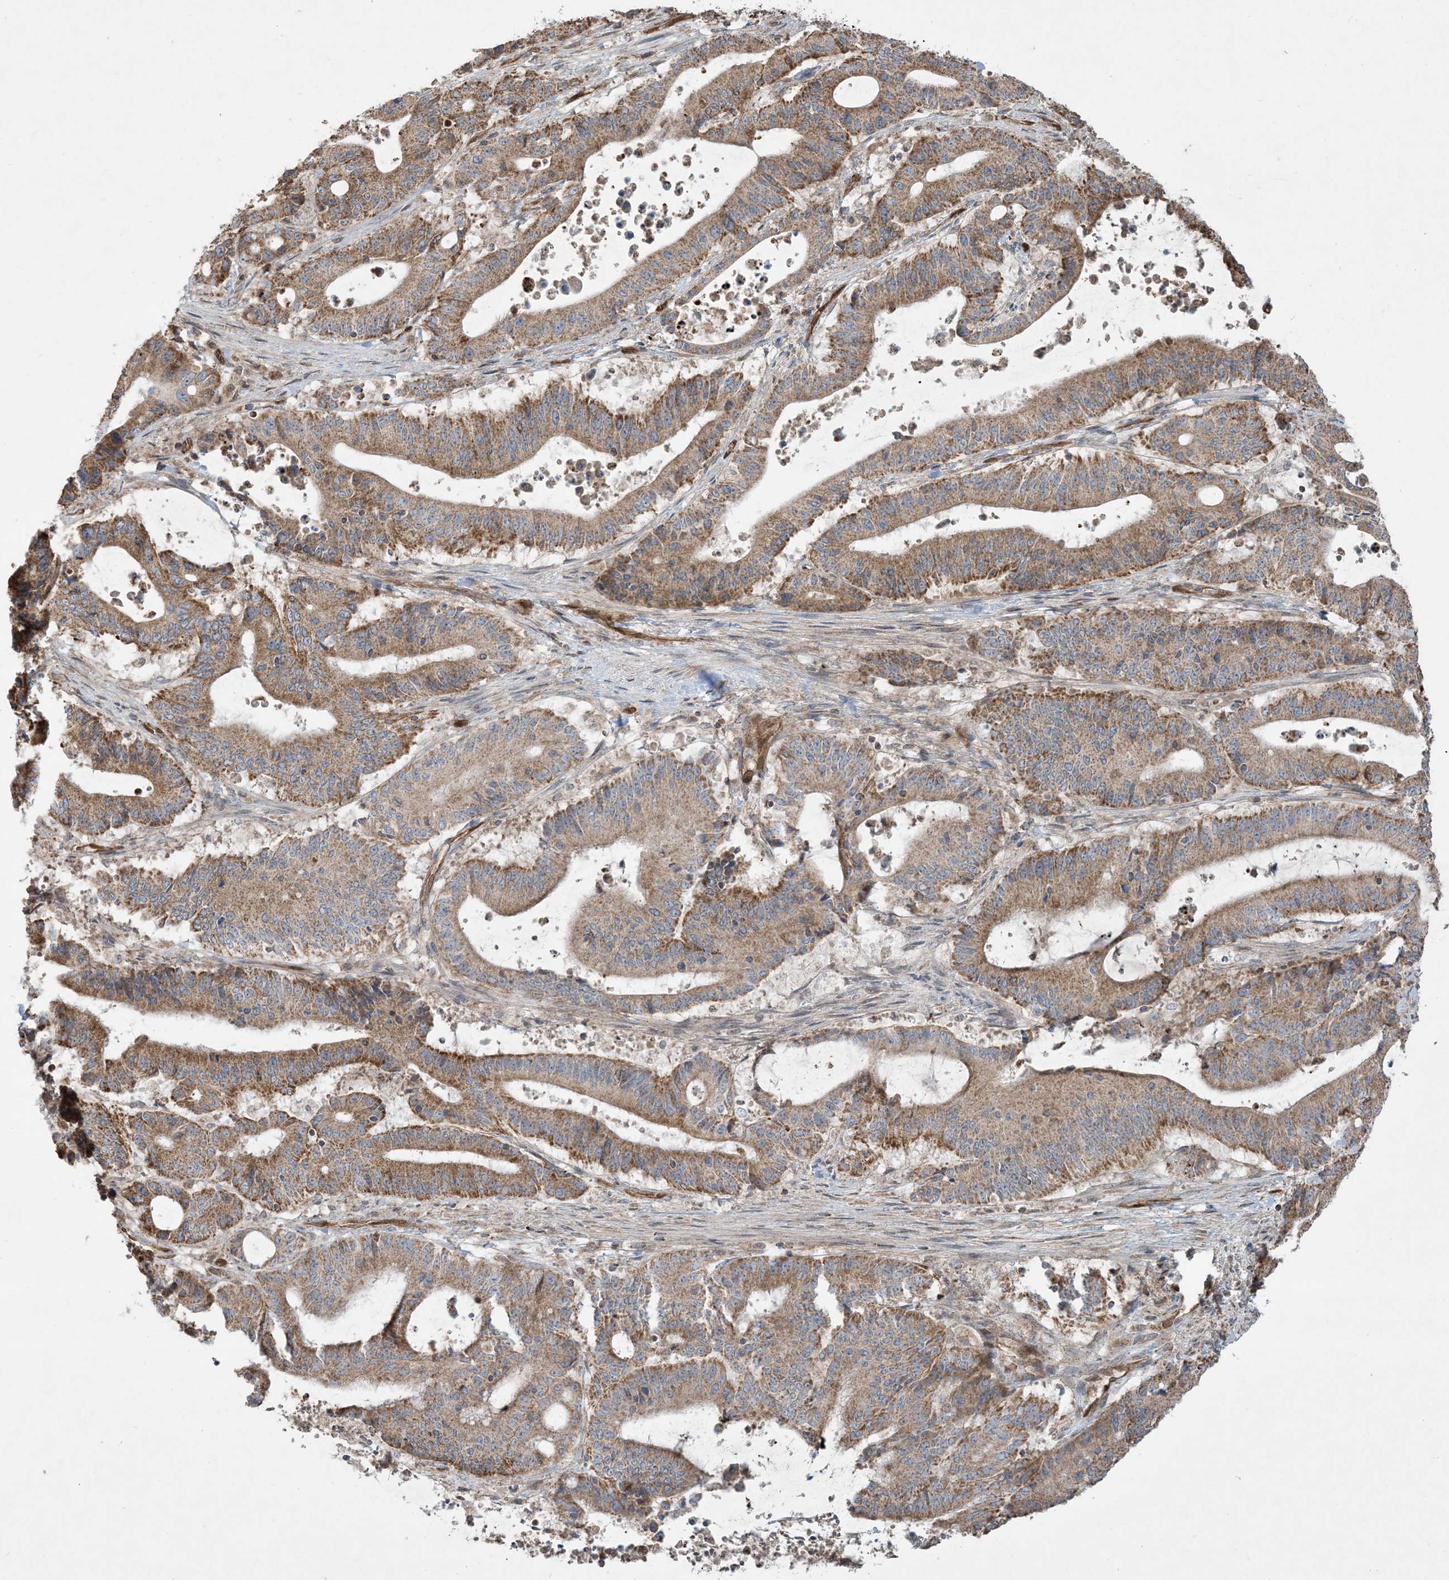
{"staining": {"intensity": "moderate", "quantity": ">75%", "location": "cytoplasmic/membranous"}, "tissue": "liver cancer", "cell_type": "Tumor cells", "image_type": "cancer", "snomed": [{"axis": "morphology", "description": "Normal tissue, NOS"}, {"axis": "morphology", "description": "Cholangiocarcinoma"}, {"axis": "topography", "description": "Liver"}, {"axis": "topography", "description": "Peripheral nerve tissue"}], "caption": "Immunohistochemical staining of liver cancer (cholangiocarcinoma) displays moderate cytoplasmic/membranous protein staining in about >75% of tumor cells.", "gene": "PPM1F", "patient": {"sex": "female", "age": 73}}